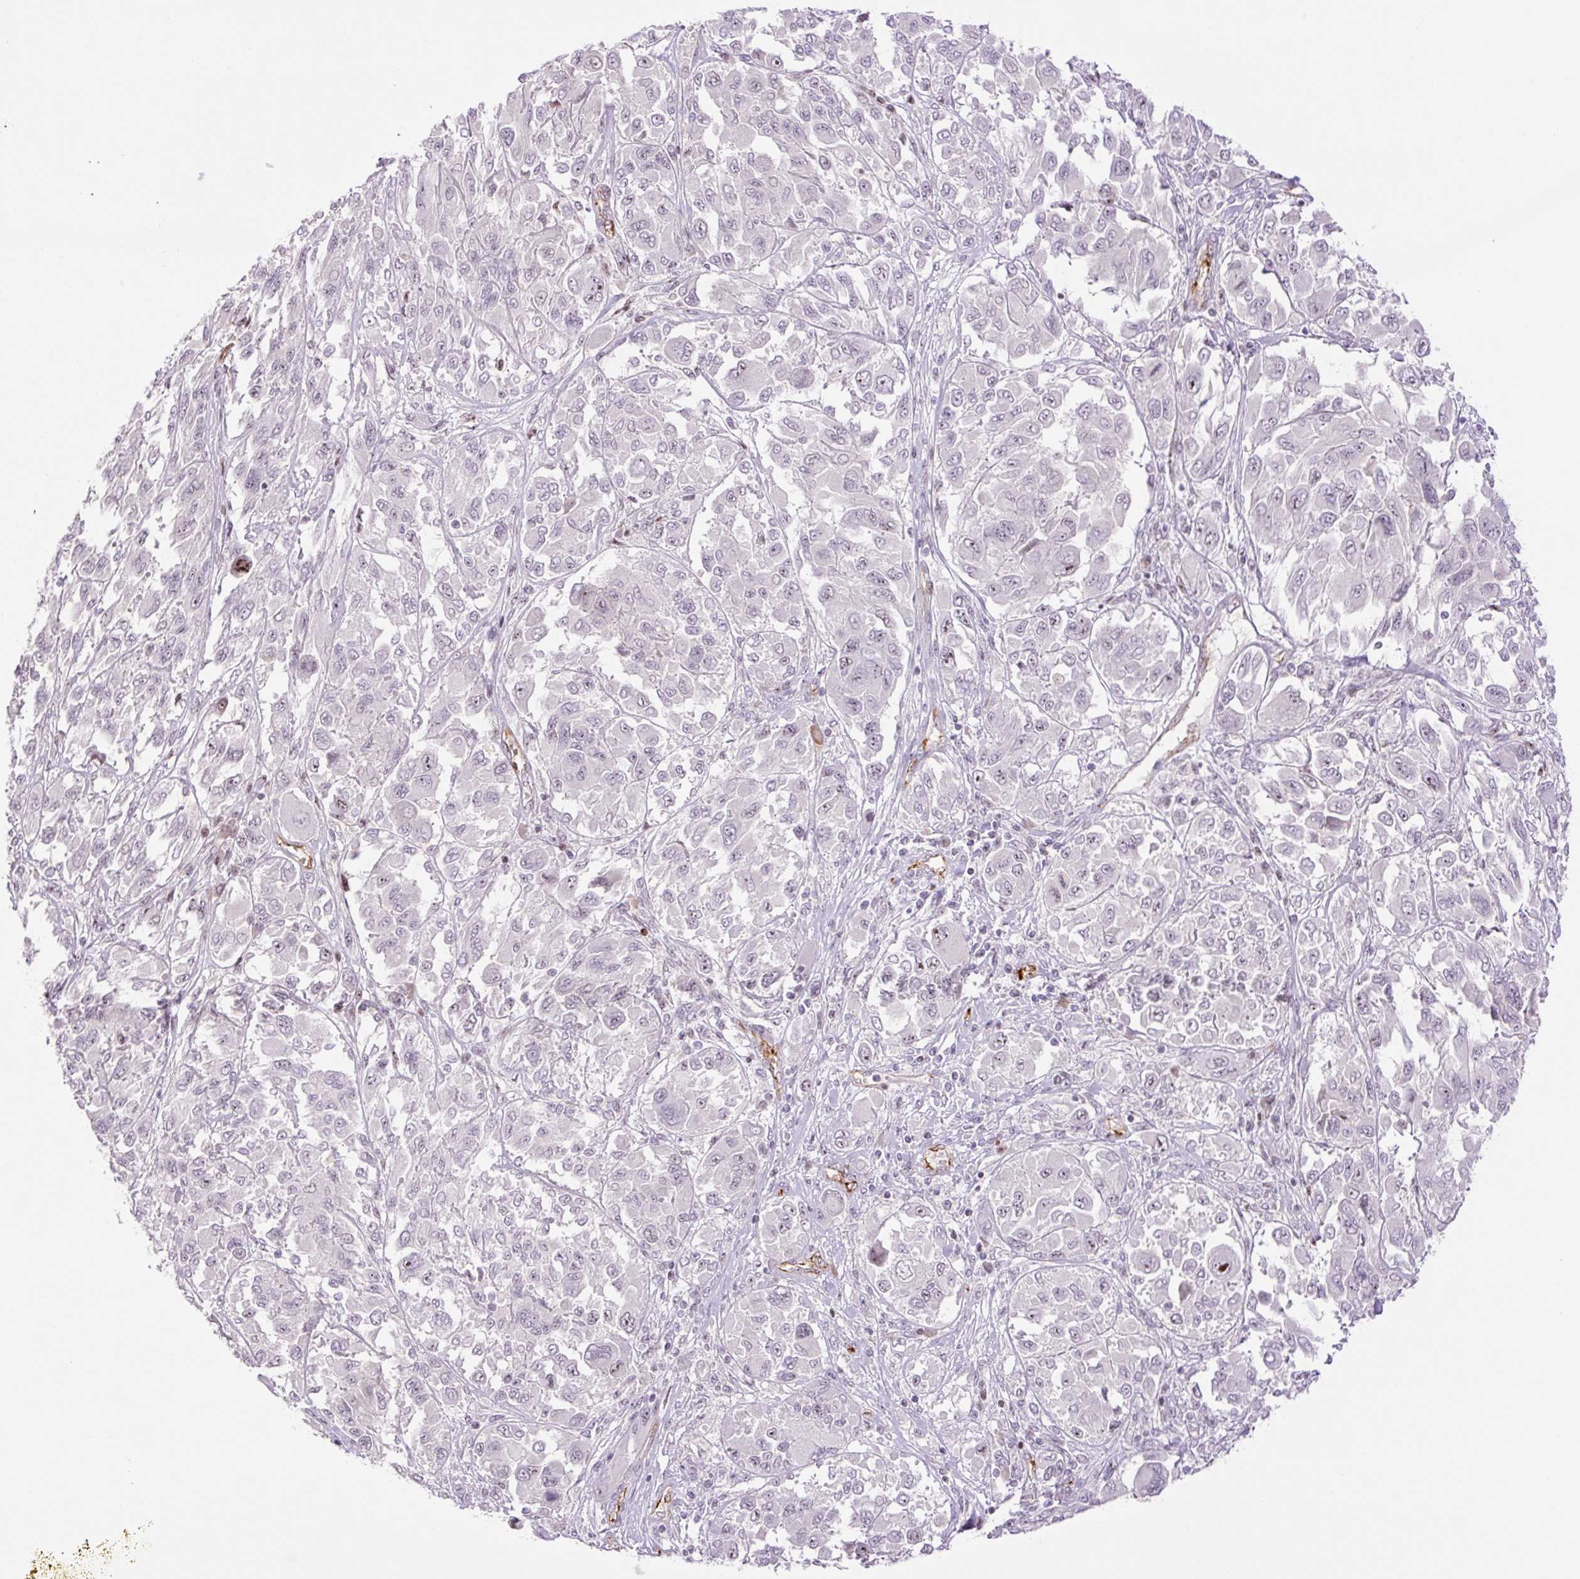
{"staining": {"intensity": "moderate", "quantity": "<25%", "location": "nuclear"}, "tissue": "melanoma", "cell_type": "Tumor cells", "image_type": "cancer", "snomed": [{"axis": "morphology", "description": "Malignant melanoma, NOS"}, {"axis": "topography", "description": "Skin"}], "caption": "A histopathology image of malignant melanoma stained for a protein shows moderate nuclear brown staining in tumor cells.", "gene": "ZNF417", "patient": {"sex": "female", "age": 91}}